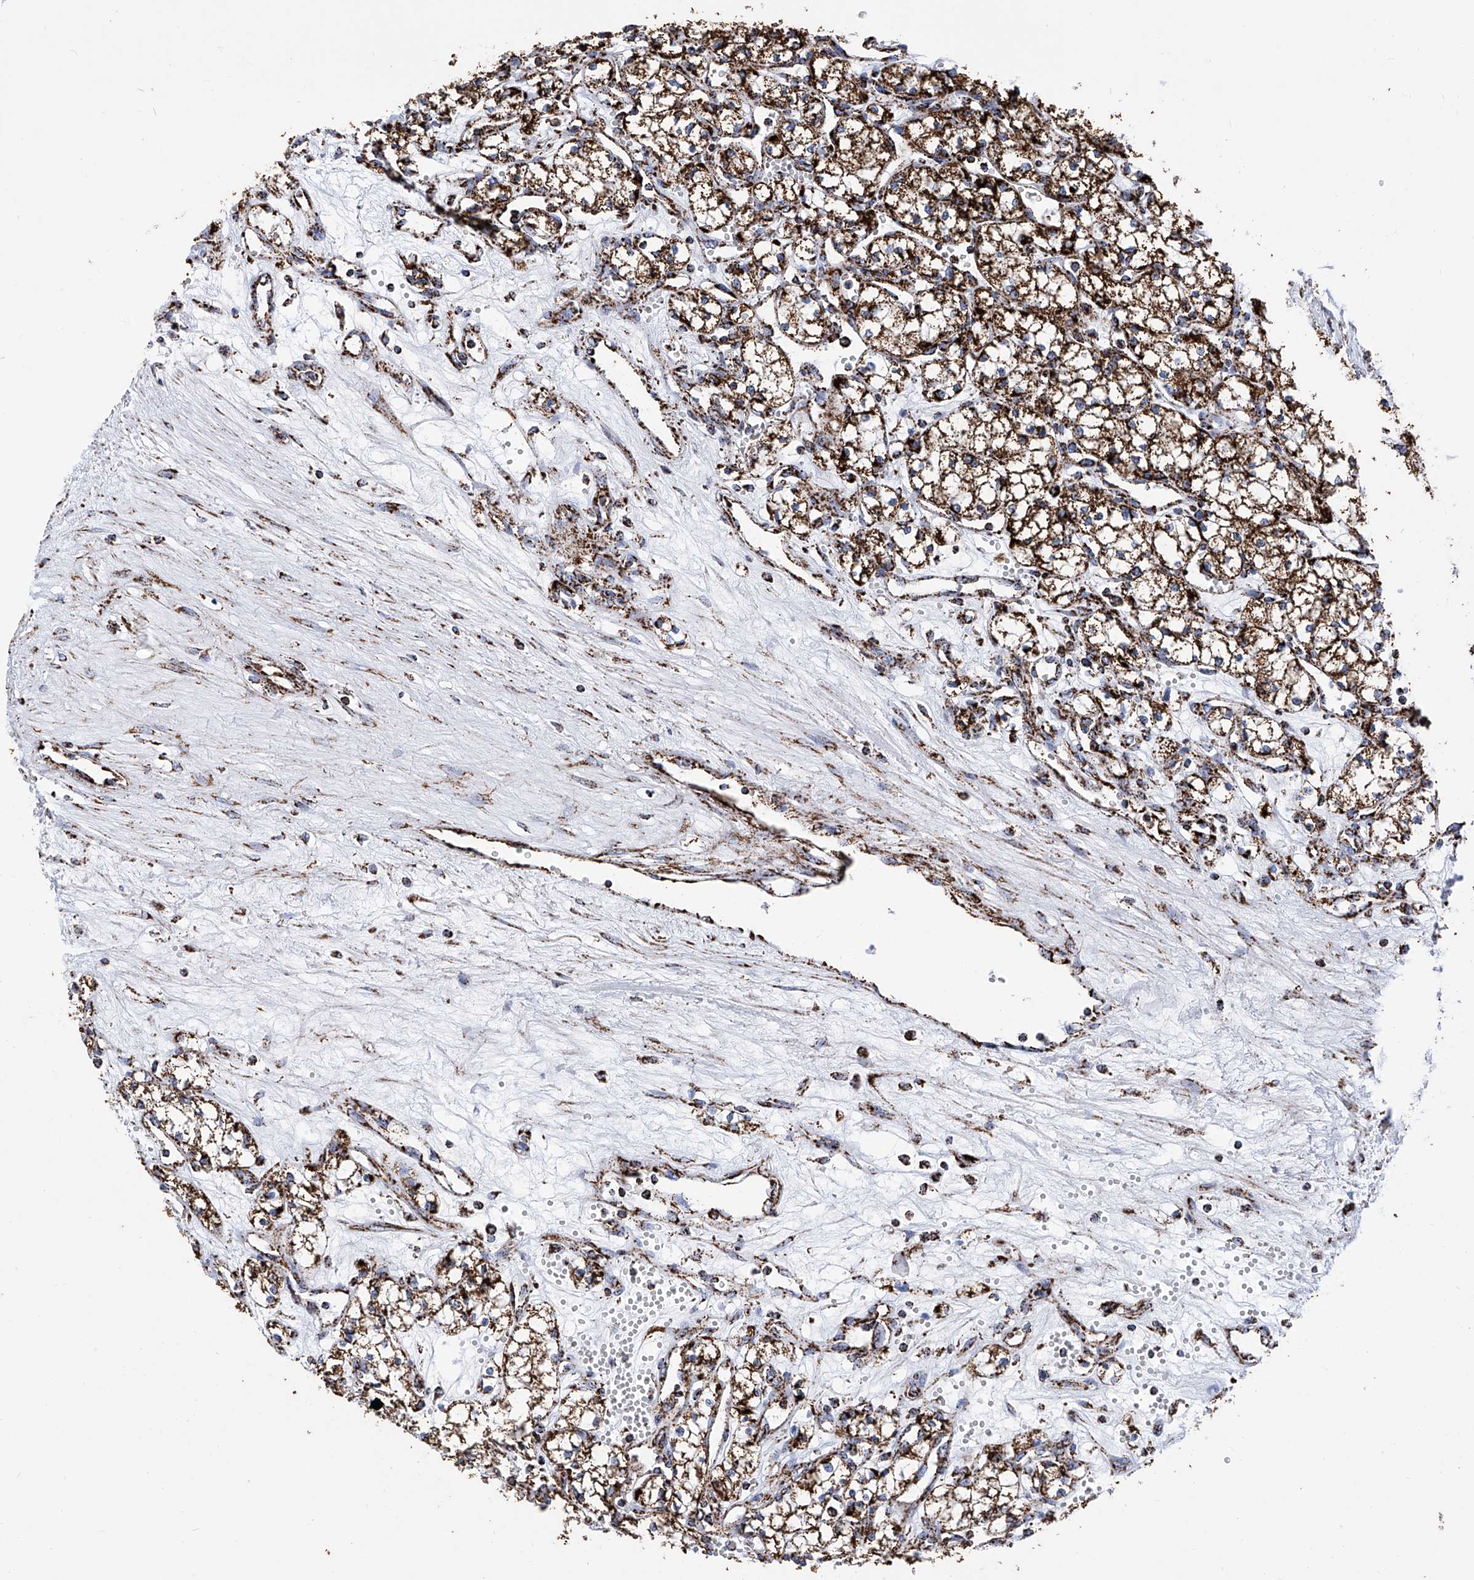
{"staining": {"intensity": "strong", "quantity": ">75%", "location": "cytoplasmic/membranous"}, "tissue": "renal cancer", "cell_type": "Tumor cells", "image_type": "cancer", "snomed": [{"axis": "morphology", "description": "Adenocarcinoma, NOS"}, {"axis": "topography", "description": "Kidney"}], "caption": "Renal cancer stained for a protein reveals strong cytoplasmic/membranous positivity in tumor cells.", "gene": "ATP5PF", "patient": {"sex": "male", "age": 59}}